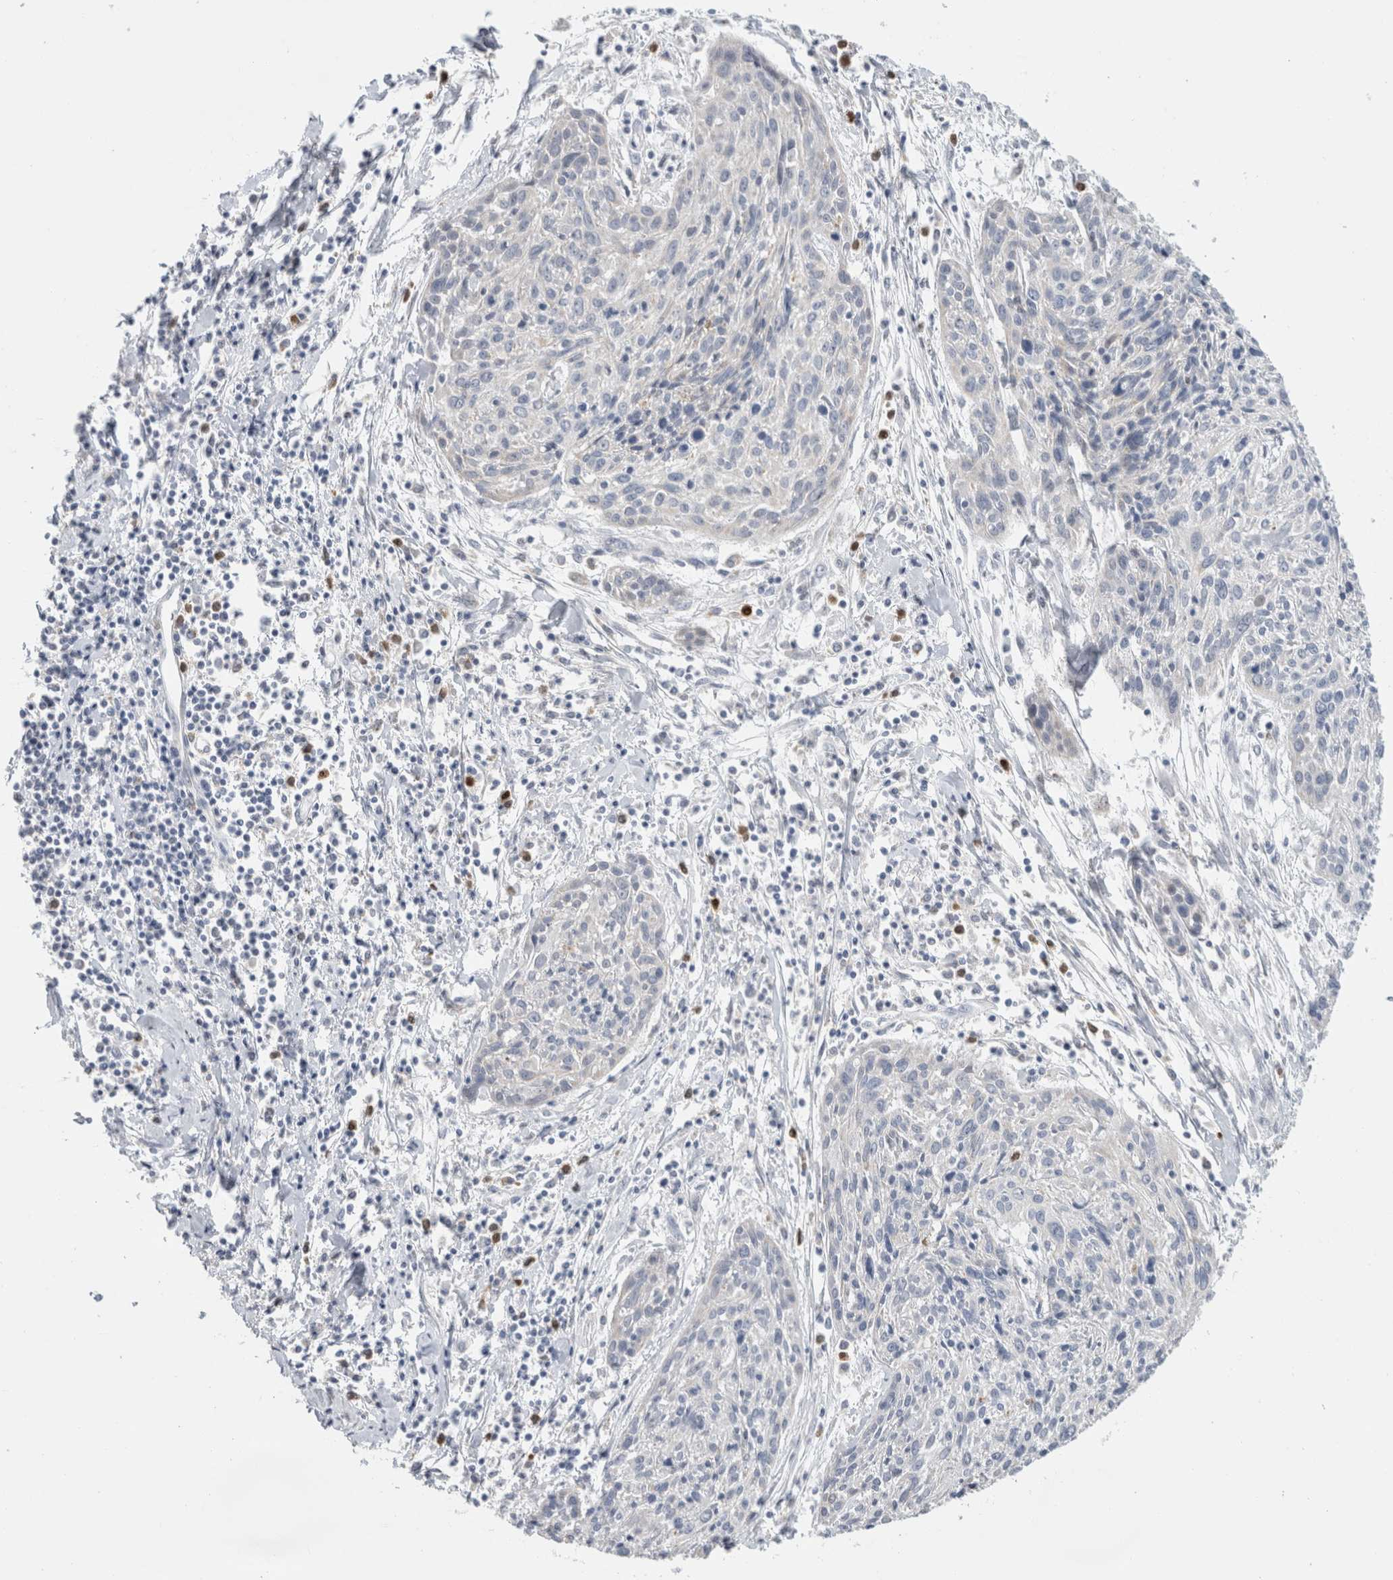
{"staining": {"intensity": "negative", "quantity": "none", "location": "none"}, "tissue": "cervical cancer", "cell_type": "Tumor cells", "image_type": "cancer", "snomed": [{"axis": "morphology", "description": "Squamous cell carcinoma, NOS"}, {"axis": "topography", "description": "Cervix"}], "caption": "Immunohistochemistry micrograph of cervical squamous cell carcinoma stained for a protein (brown), which shows no staining in tumor cells.", "gene": "AGMAT", "patient": {"sex": "female", "age": 51}}